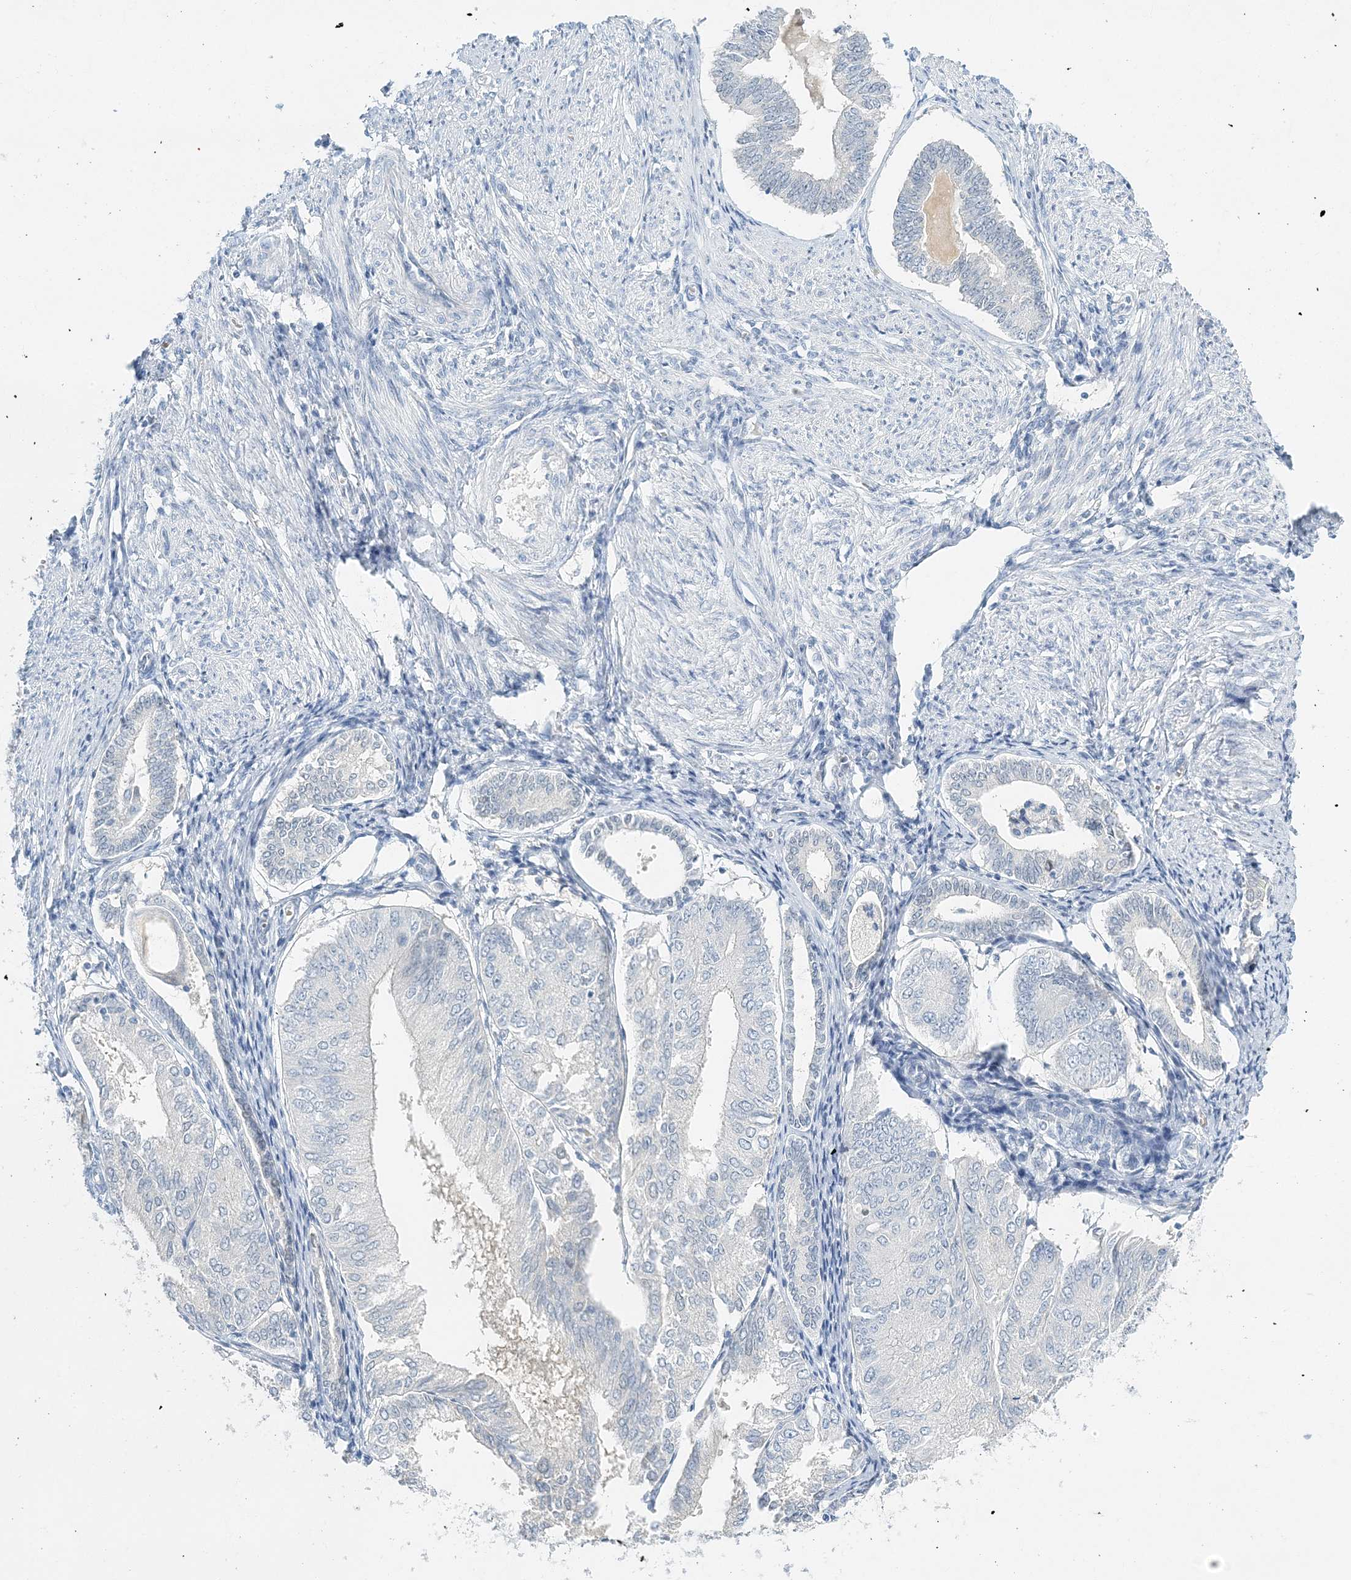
{"staining": {"intensity": "negative", "quantity": "none", "location": "none"}, "tissue": "endometrial cancer", "cell_type": "Tumor cells", "image_type": "cancer", "snomed": [{"axis": "morphology", "description": "Adenocarcinoma, NOS"}, {"axis": "topography", "description": "Endometrium"}], "caption": "This is an immunohistochemistry histopathology image of human endometrial adenocarcinoma. There is no staining in tumor cells.", "gene": "VILL", "patient": {"sex": "female", "age": 81}}